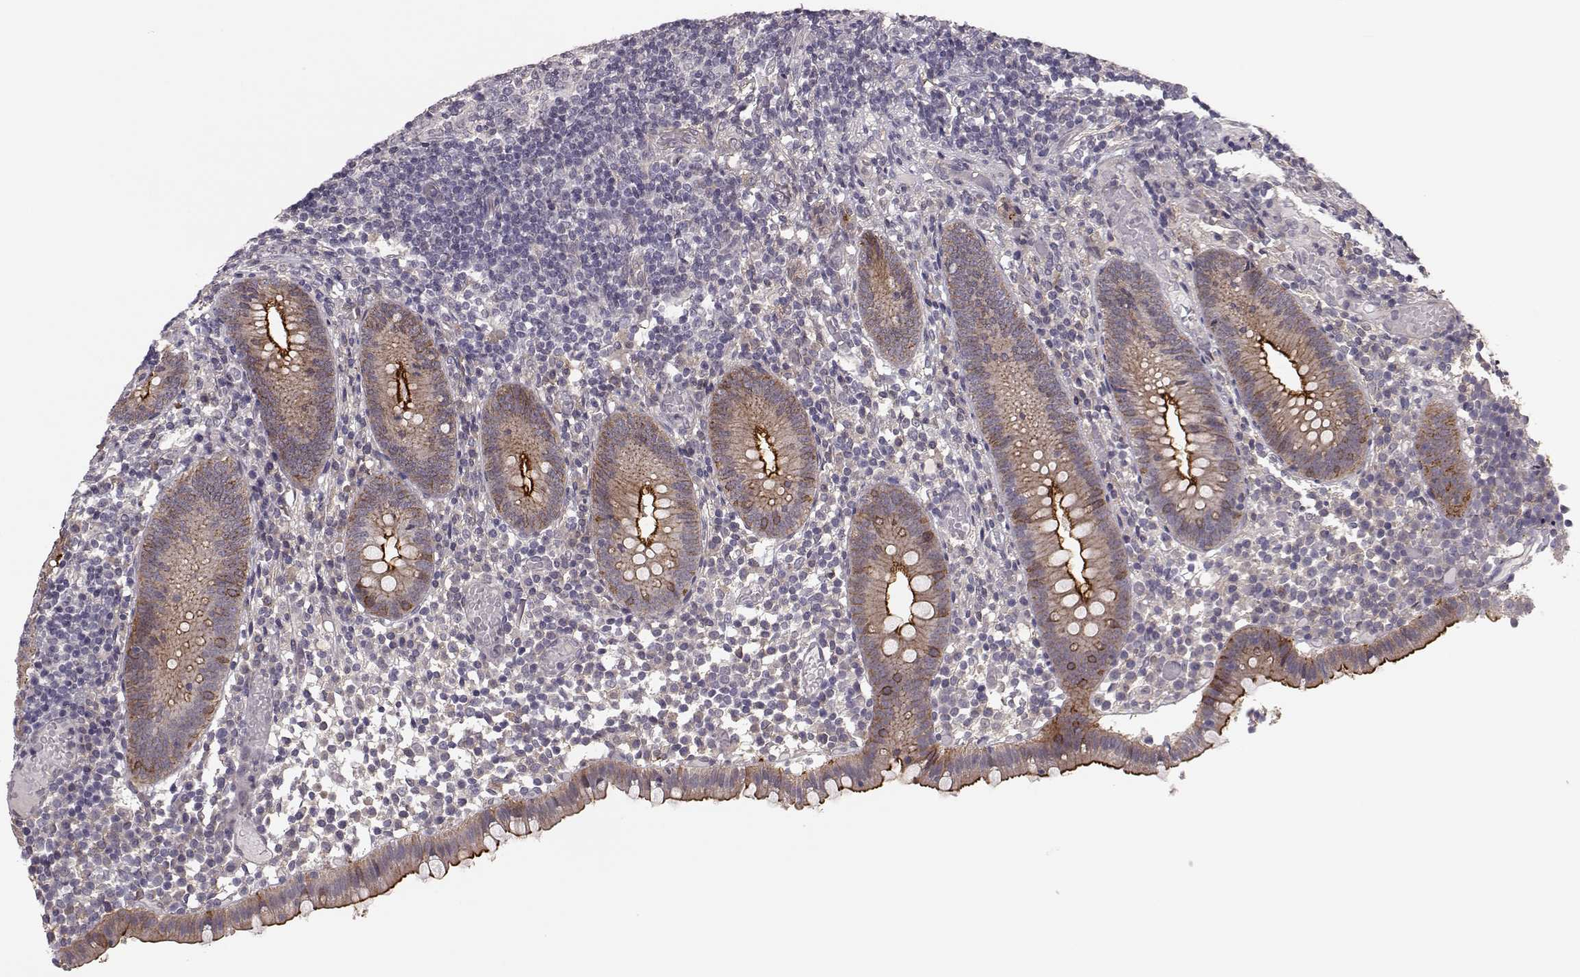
{"staining": {"intensity": "strong", "quantity": "25%-75%", "location": "cytoplasmic/membranous,nuclear"}, "tissue": "appendix", "cell_type": "Glandular cells", "image_type": "normal", "snomed": [{"axis": "morphology", "description": "Normal tissue, NOS"}, {"axis": "topography", "description": "Appendix"}], "caption": "IHC photomicrograph of unremarkable appendix: appendix stained using IHC reveals high levels of strong protein expression localized specifically in the cytoplasmic/membranous,nuclear of glandular cells, appearing as a cytoplasmic/membranous,nuclear brown color.", "gene": "PLEKHG3", "patient": {"sex": "female", "age": 32}}